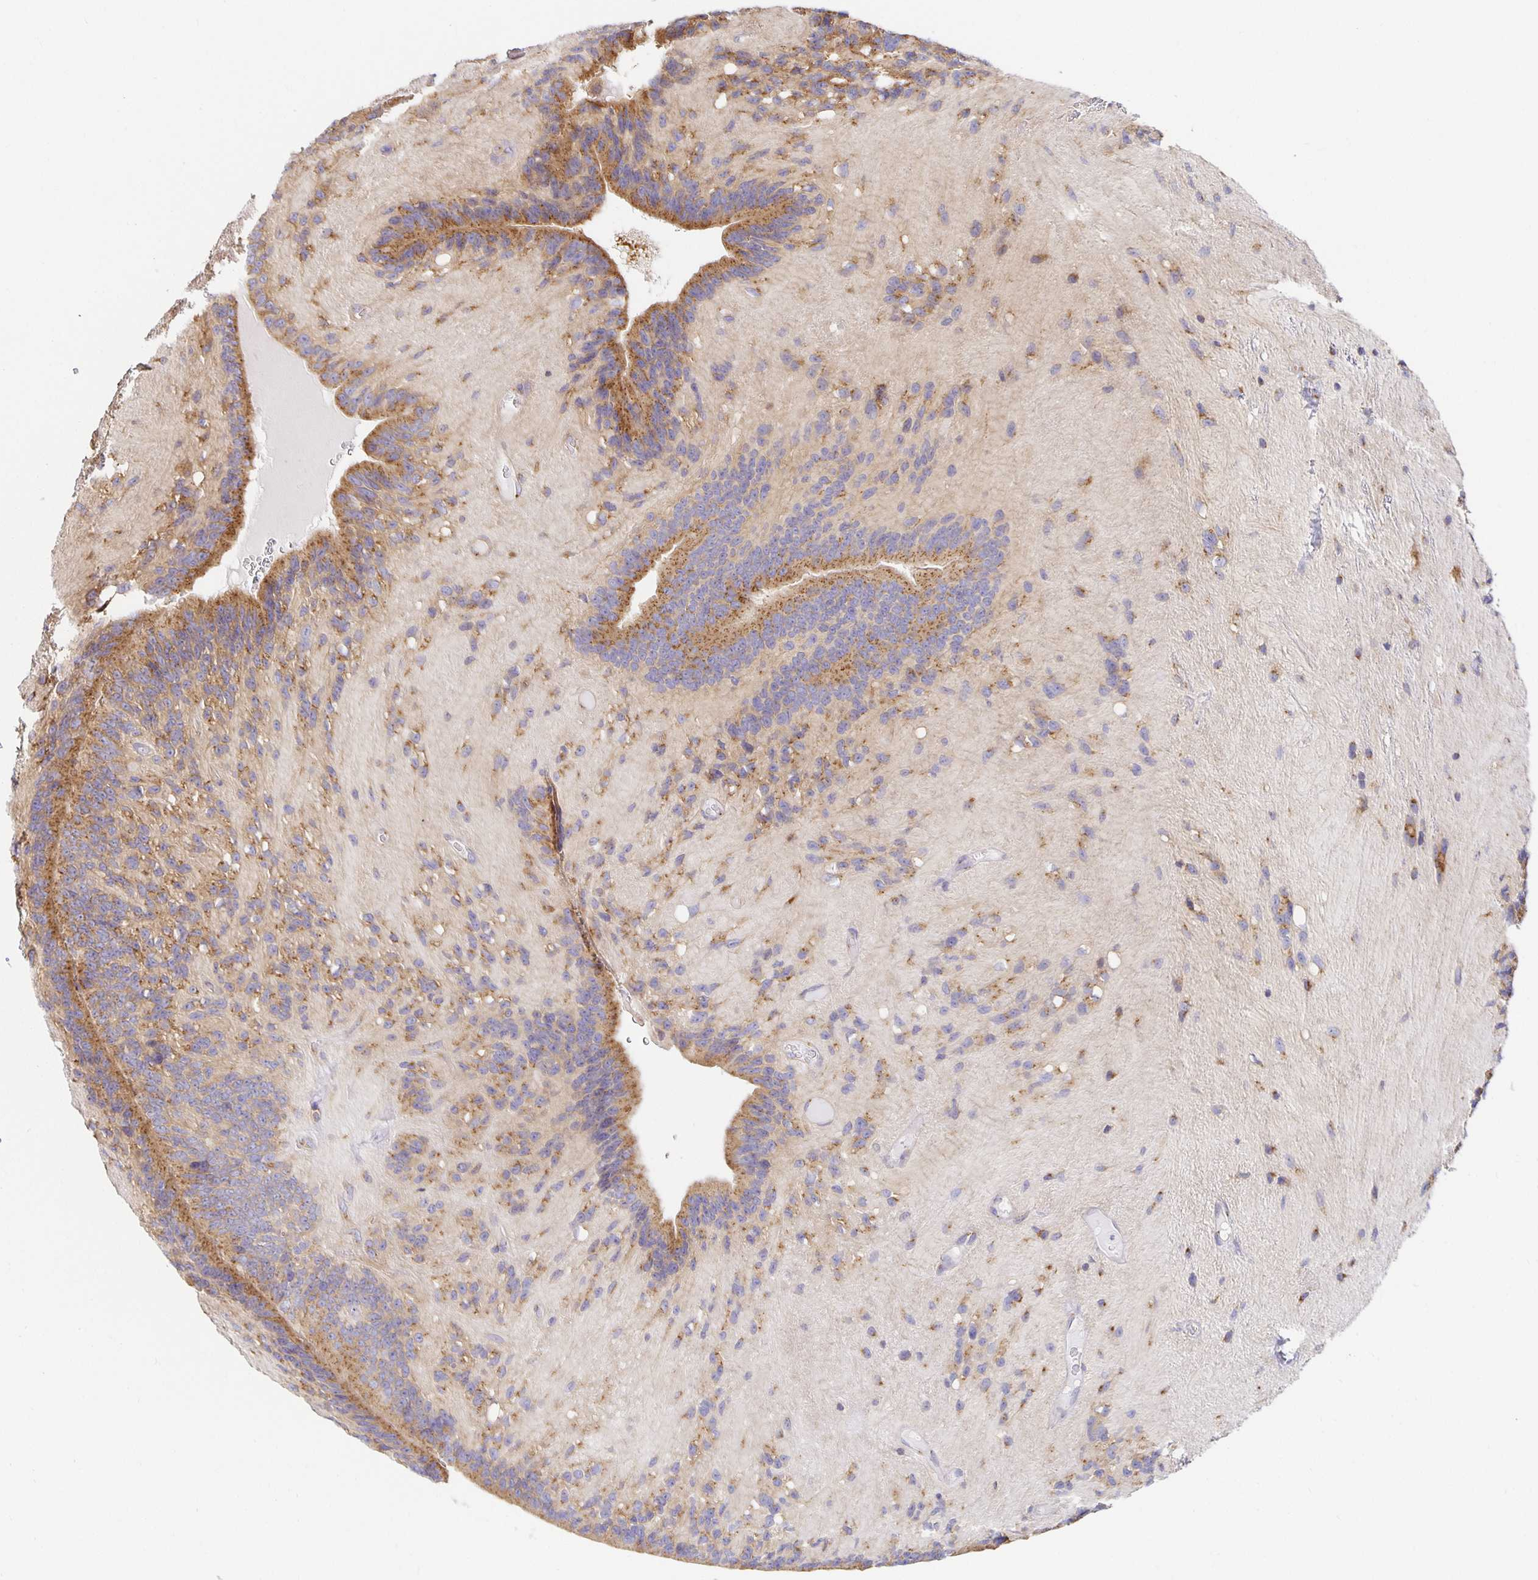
{"staining": {"intensity": "moderate", "quantity": ">75%", "location": "cytoplasmic/membranous"}, "tissue": "glioma", "cell_type": "Tumor cells", "image_type": "cancer", "snomed": [{"axis": "morphology", "description": "Glioma, malignant, Low grade"}, {"axis": "topography", "description": "Brain"}], "caption": "Glioma stained with immunohistochemistry displays moderate cytoplasmic/membranous staining in approximately >75% of tumor cells.", "gene": "USO1", "patient": {"sex": "male", "age": 31}}